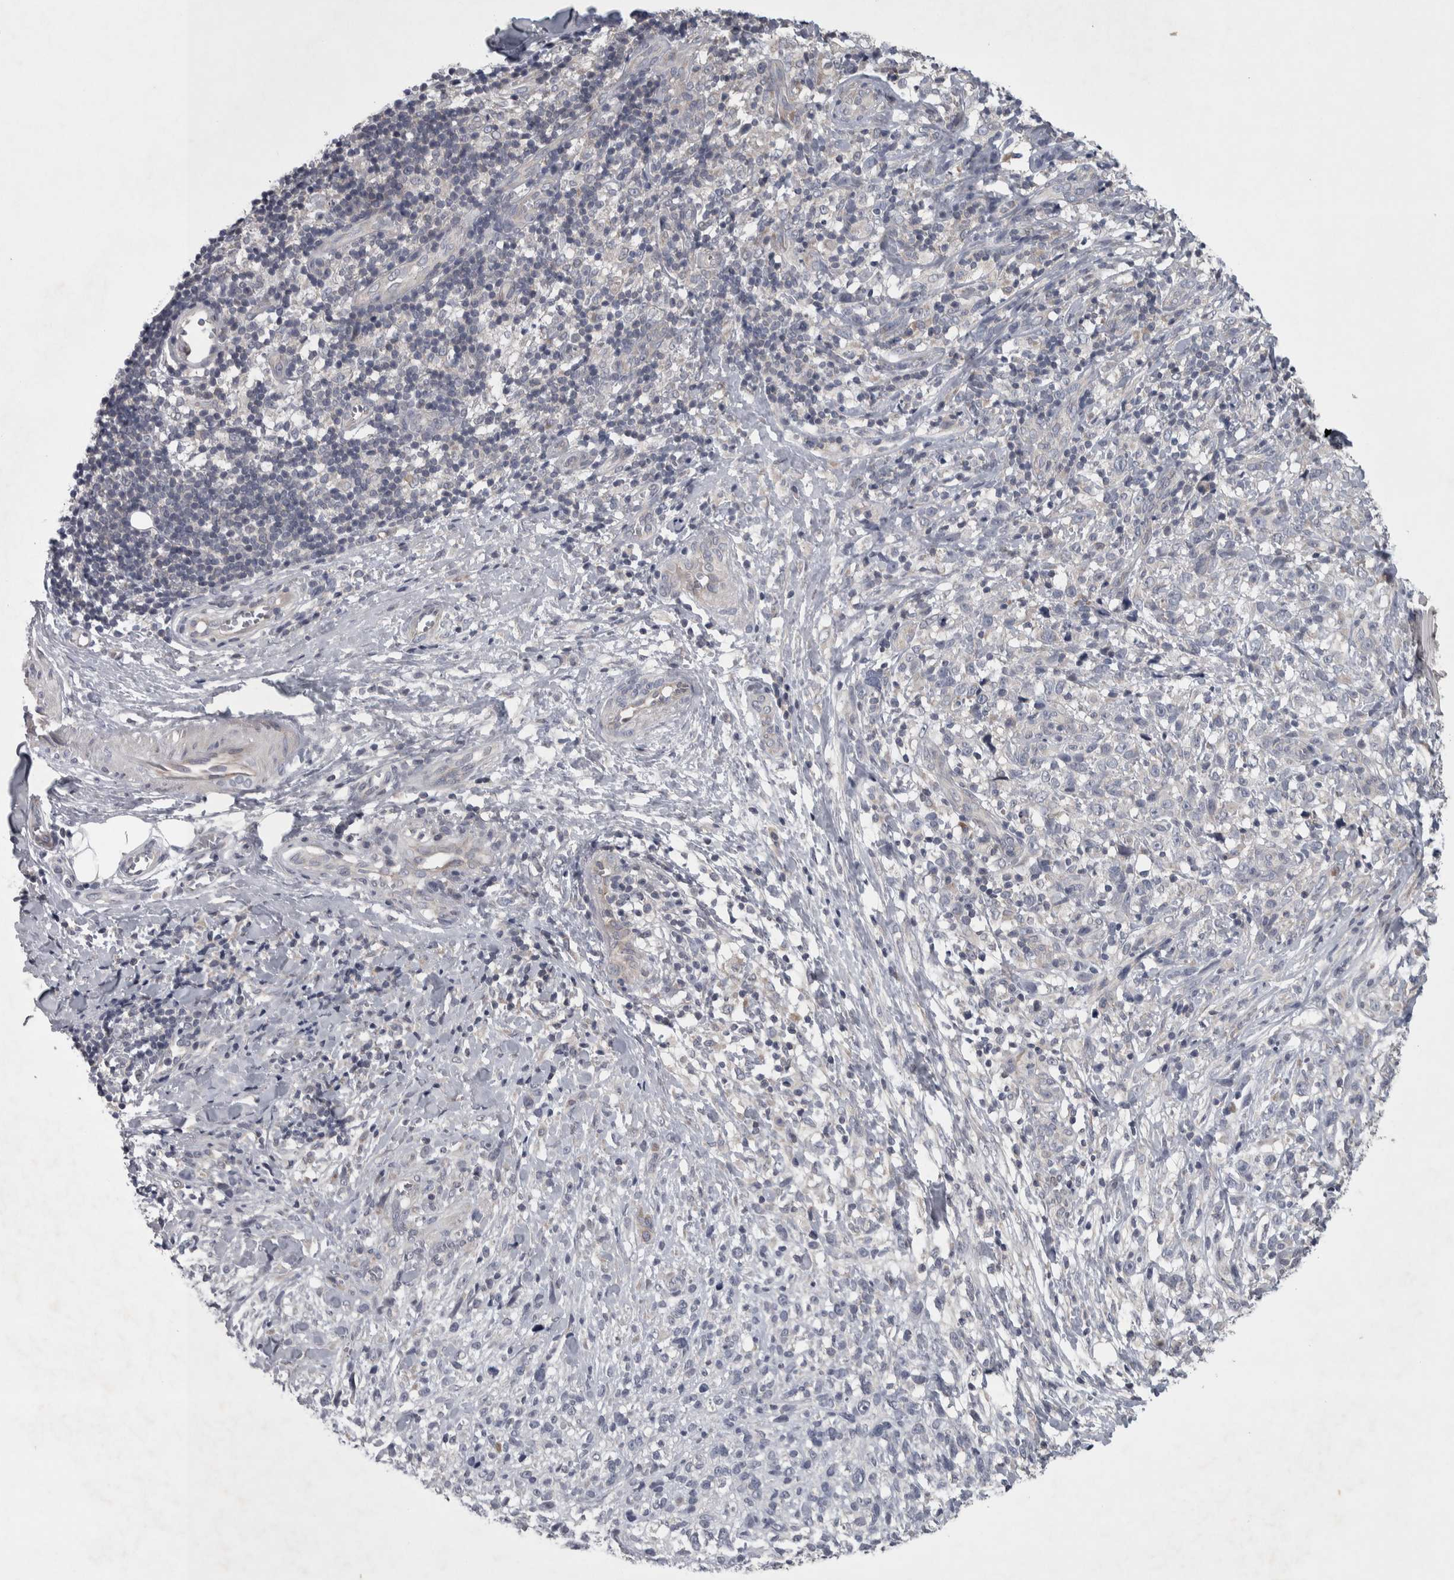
{"staining": {"intensity": "negative", "quantity": "none", "location": "none"}, "tissue": "melanoma", "cell_type": "Tumor cells", "image_type": "cancer", "snomed": [{"axis": "morphology", "description": "Malignant melanoma, NOS"}, {"axis": "topography", "description": "Skin"}], "caption": "The micrograph displays no significant positivity in tumor cells of melanoma.", "gene": "SRP68", "patient": {"sex": "female", "age": 55}}